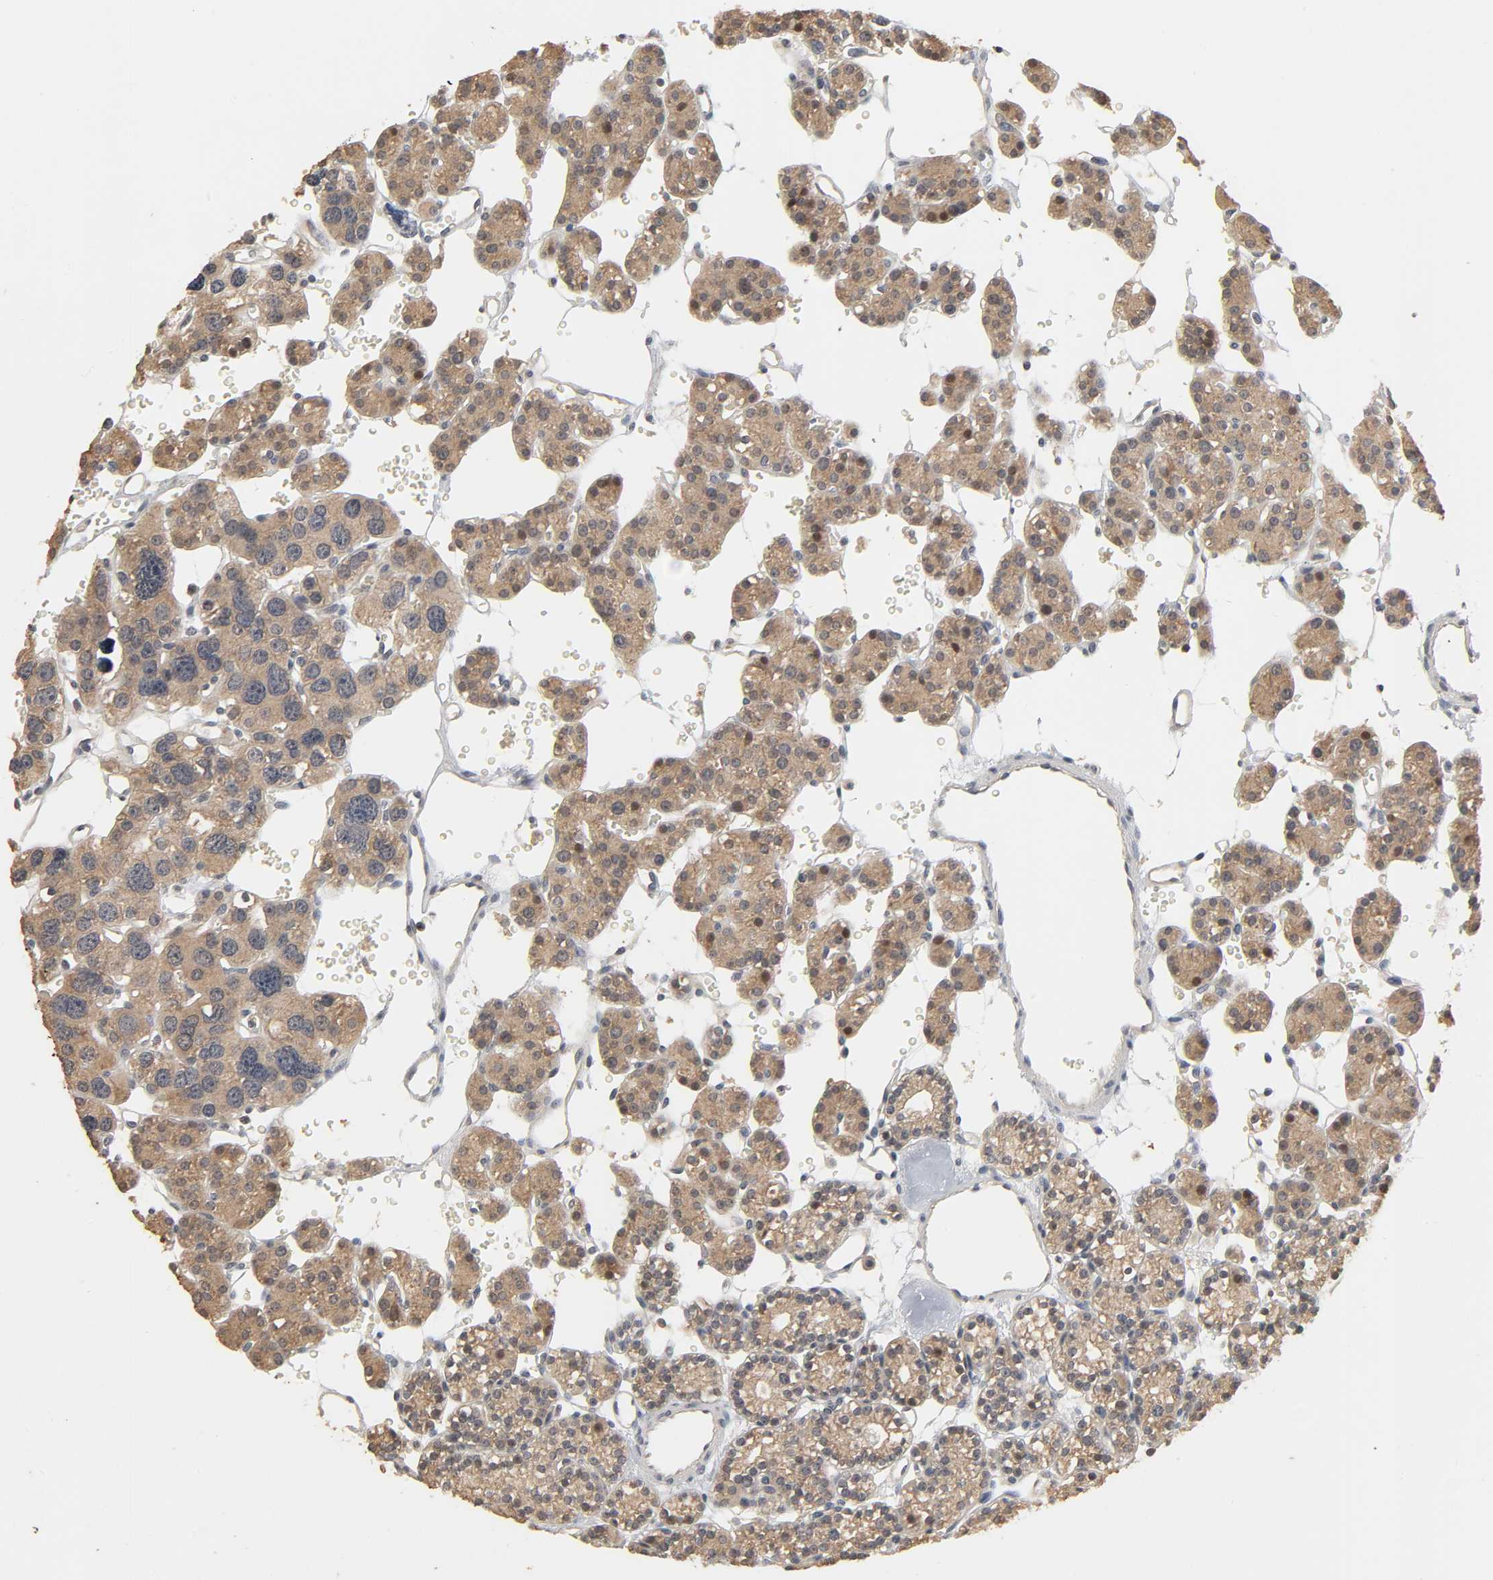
{"staining": {"intensity": "moderate", "quantity": ">75%", "location": "cytoplasmic/membranous"}, "tissue": "parathyroid gland", "cell_type": "Glandular cells", "image_type": "normal", "snomed": [{"axis": "morphology", "description": "Normal tissue, NOS"}, {"axis": "topography", "description": "Parathyroid gland"}], "caption": "Human parathyroid gland stained with a brown dye shows moderate cytoplasmic/membranous positive expression in approximately >75% of glandular cells.", "gene": "MAGEA8", "patient": {"sex": "female", "age": 64}}